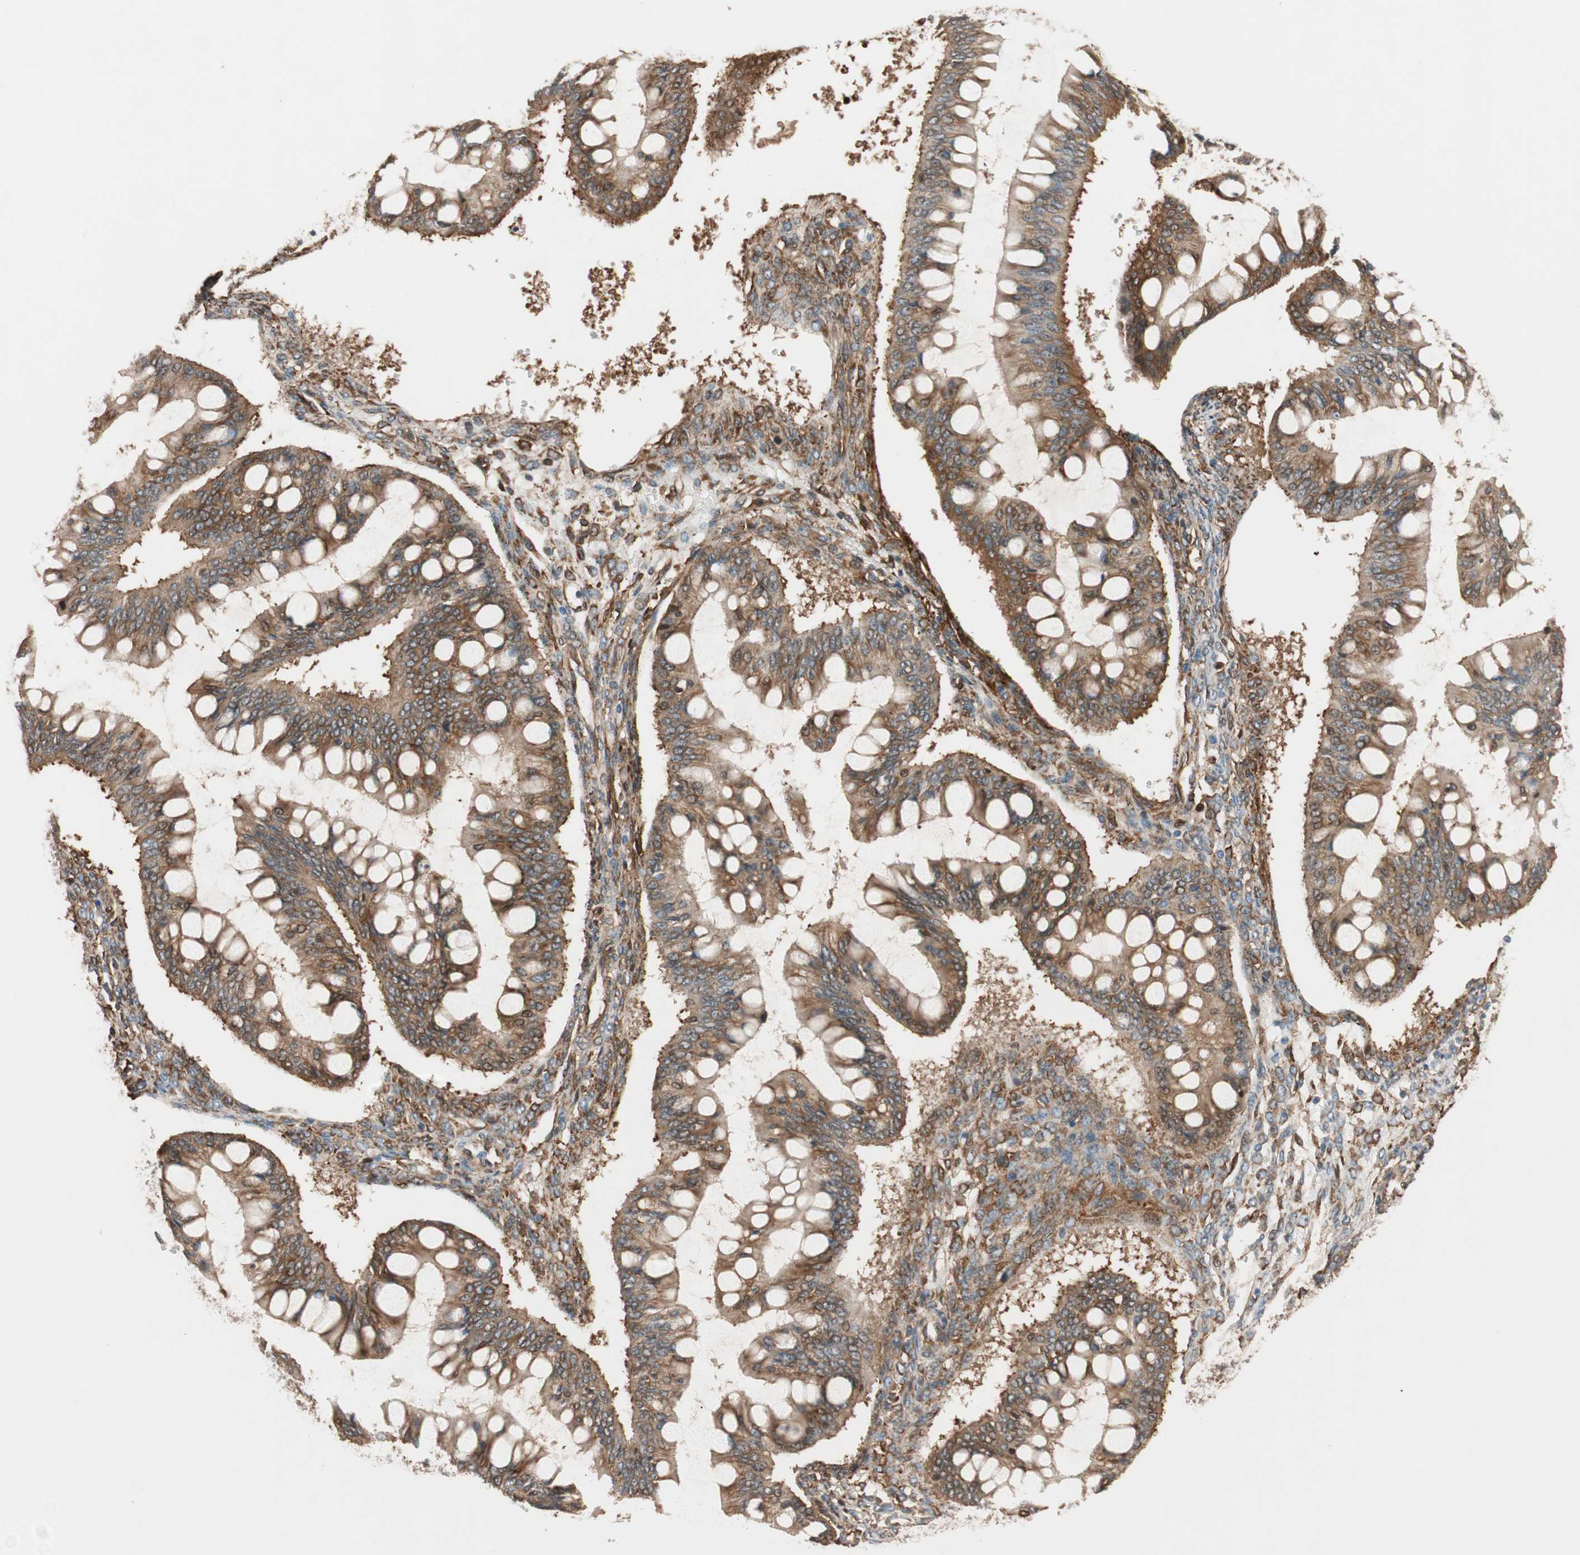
{"staining": {"intensity": "strong", "quantity": ">75%", "location": "cytoplasmic/membranous"}, "tissue": "ovarian cancer", "cell_type": "Tumor cells", "image_type": "cancer", "snomed": [{"axis": "morphology", "description": "Cystadenocarcinoma, mucinous, NOS"}, {"axis": "topography", "description": "Ovary"}], "caption": "Approximately >75% of tumor cells in ovarian cancer demonstrate strong cytoplasmic/membranous protein positivity as visualized by brown immunohistochemical staining.", "gene": "WASL", "patient": {"sex": "female", "age": 73}}